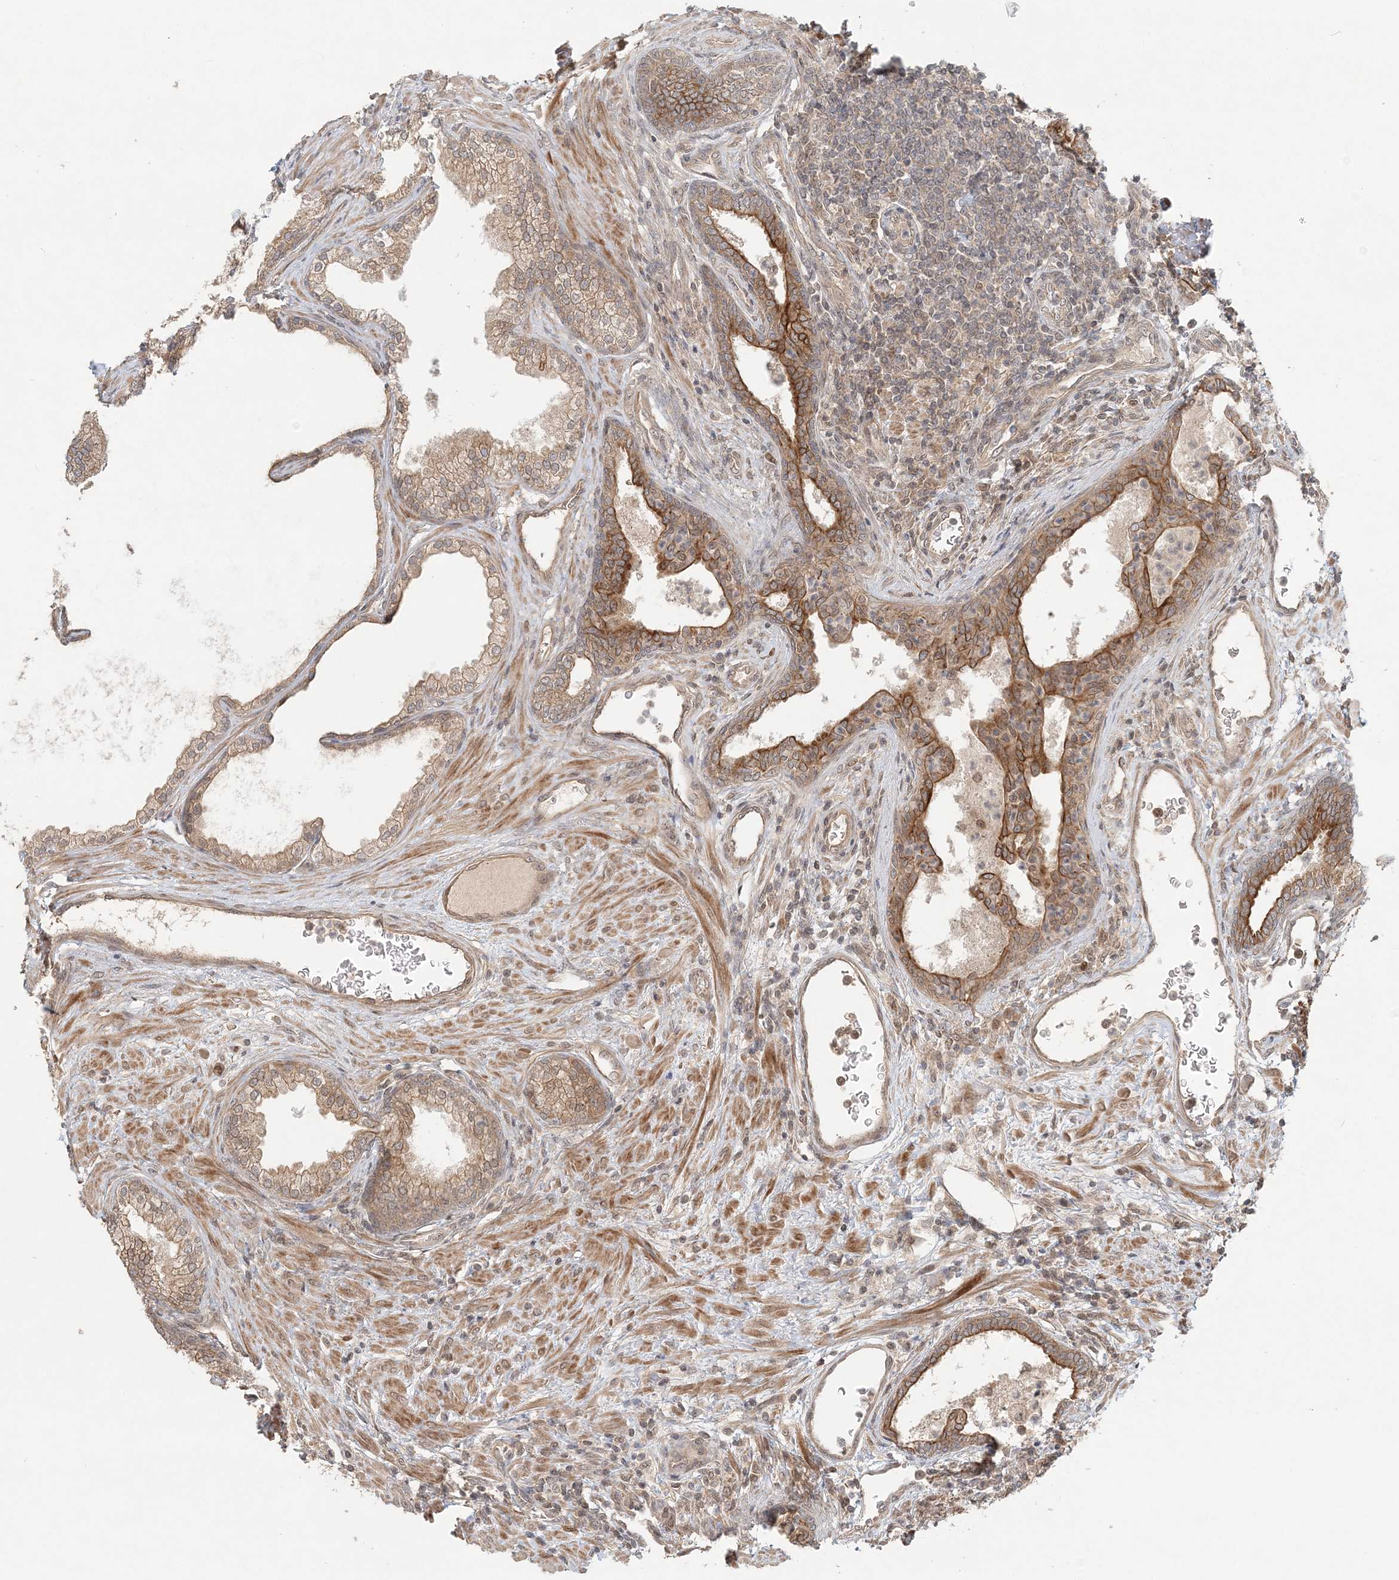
{"staining": {"intensity": "moderate", "quantity": ">75%", "location": "cytoplasmic/membranous"}, "tissue": "prostate", "cell_type": "Glandular cells", "image_type": "normal", "snomed": [{"axis": "morphology", "description": "Normal tissue, NOS"}, {"axis": "topography", "description": "Prostate"}], "caption": "IHC of unremarkable prostate displays medium levels of moderate cytoplasmic/membranous staining in about >75% of glandular cells.", "gene": "KIAA0232", "patient": {"sex": "male", "age": 76}}